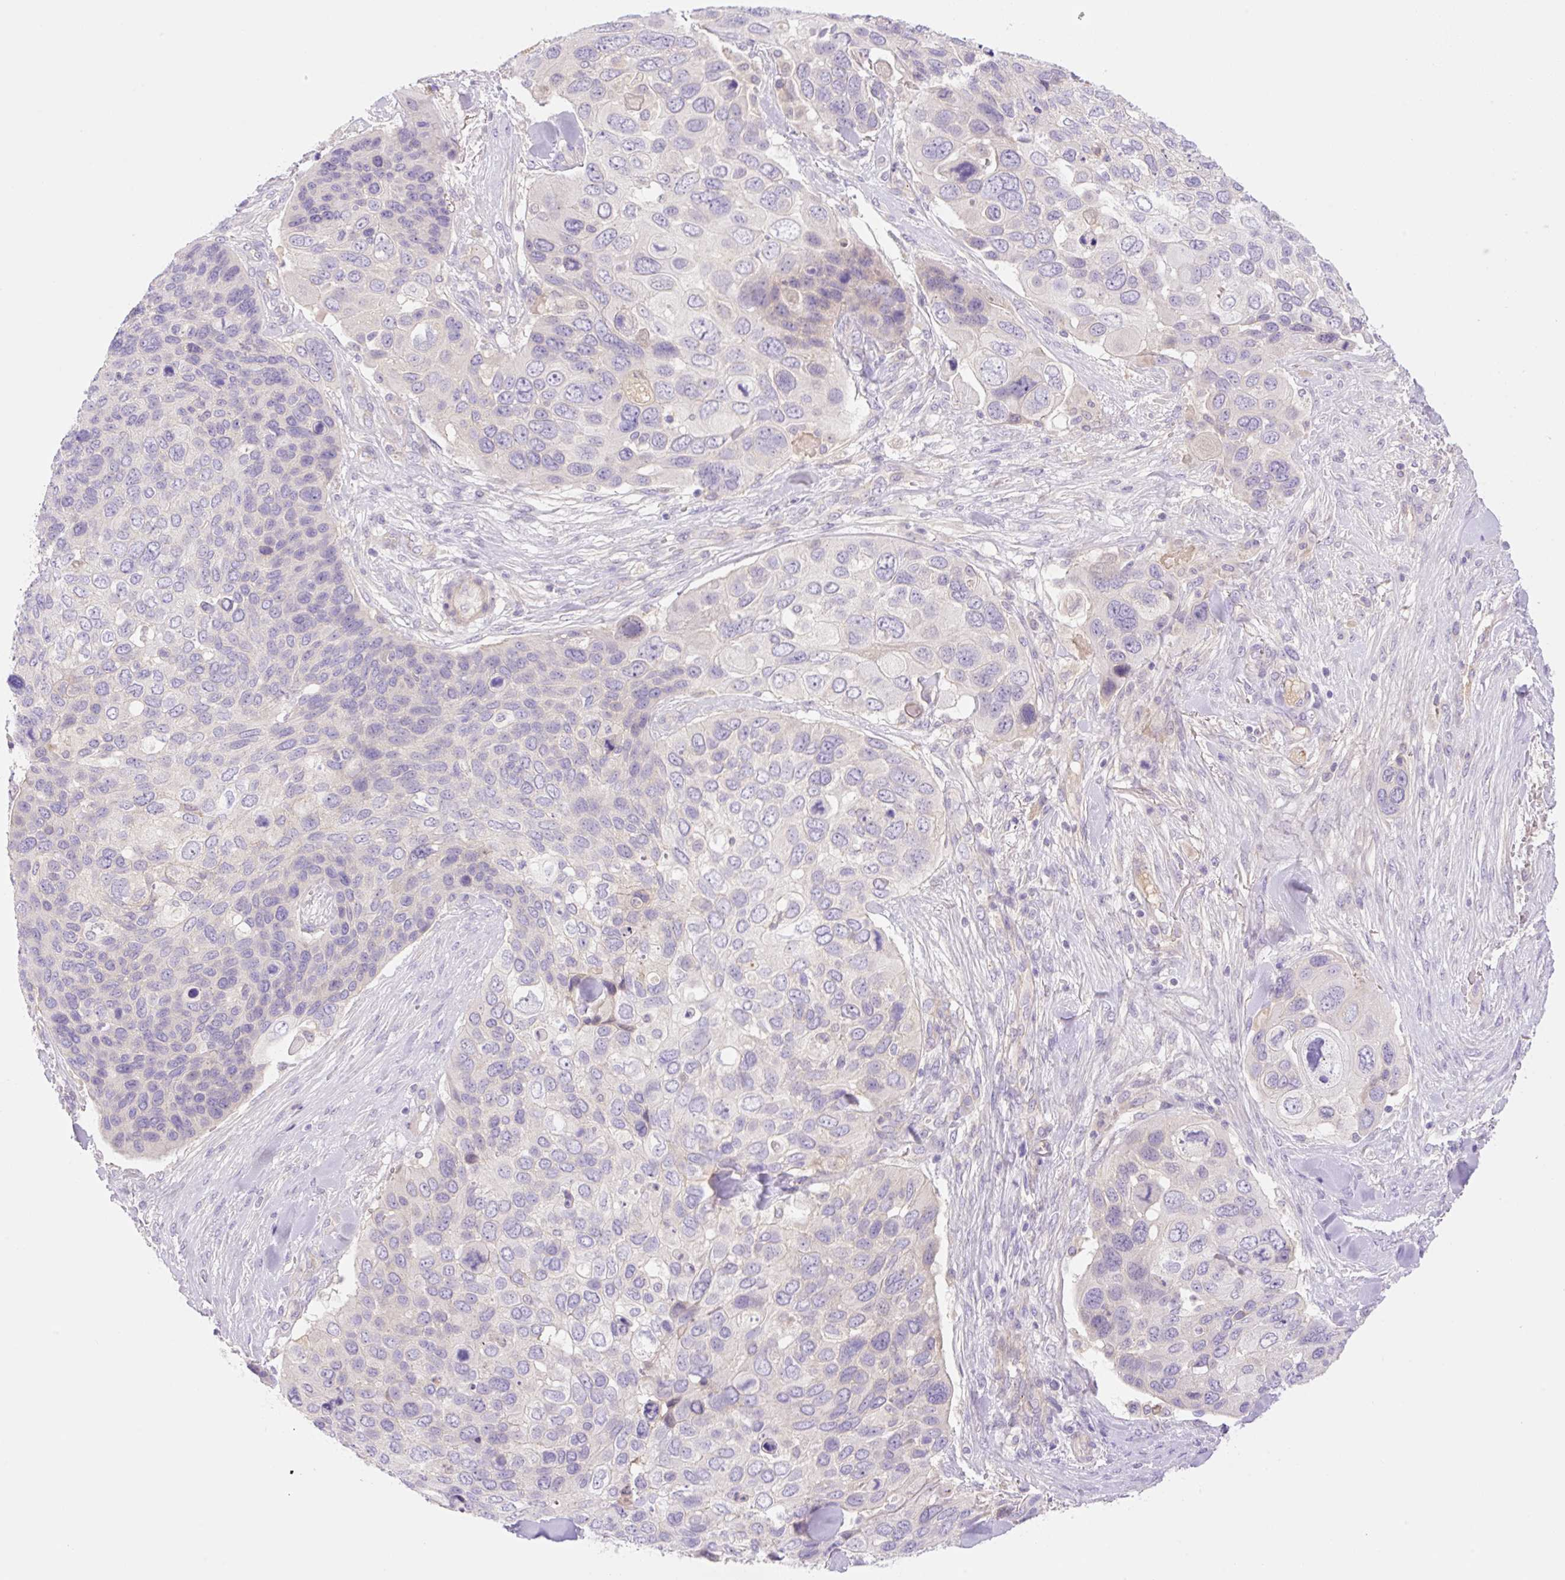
{"staining": {"intensity": "negative", "quantity": "none", "location": "none"}, "tissue": "skin cancer", "cell_type": "Tumor cells", "image_type": "cancer", "snomed": [{"axis": "morphology", "description": "Basal cell carcinoma"}, {"axis": "topography", "description": "Skin"}], "caption": "An image of human skin basal cell carcinoma is negative for staining in tumor cells.", "gene": "DENND5A", "patient": {"sex": "female", "age": 74}}